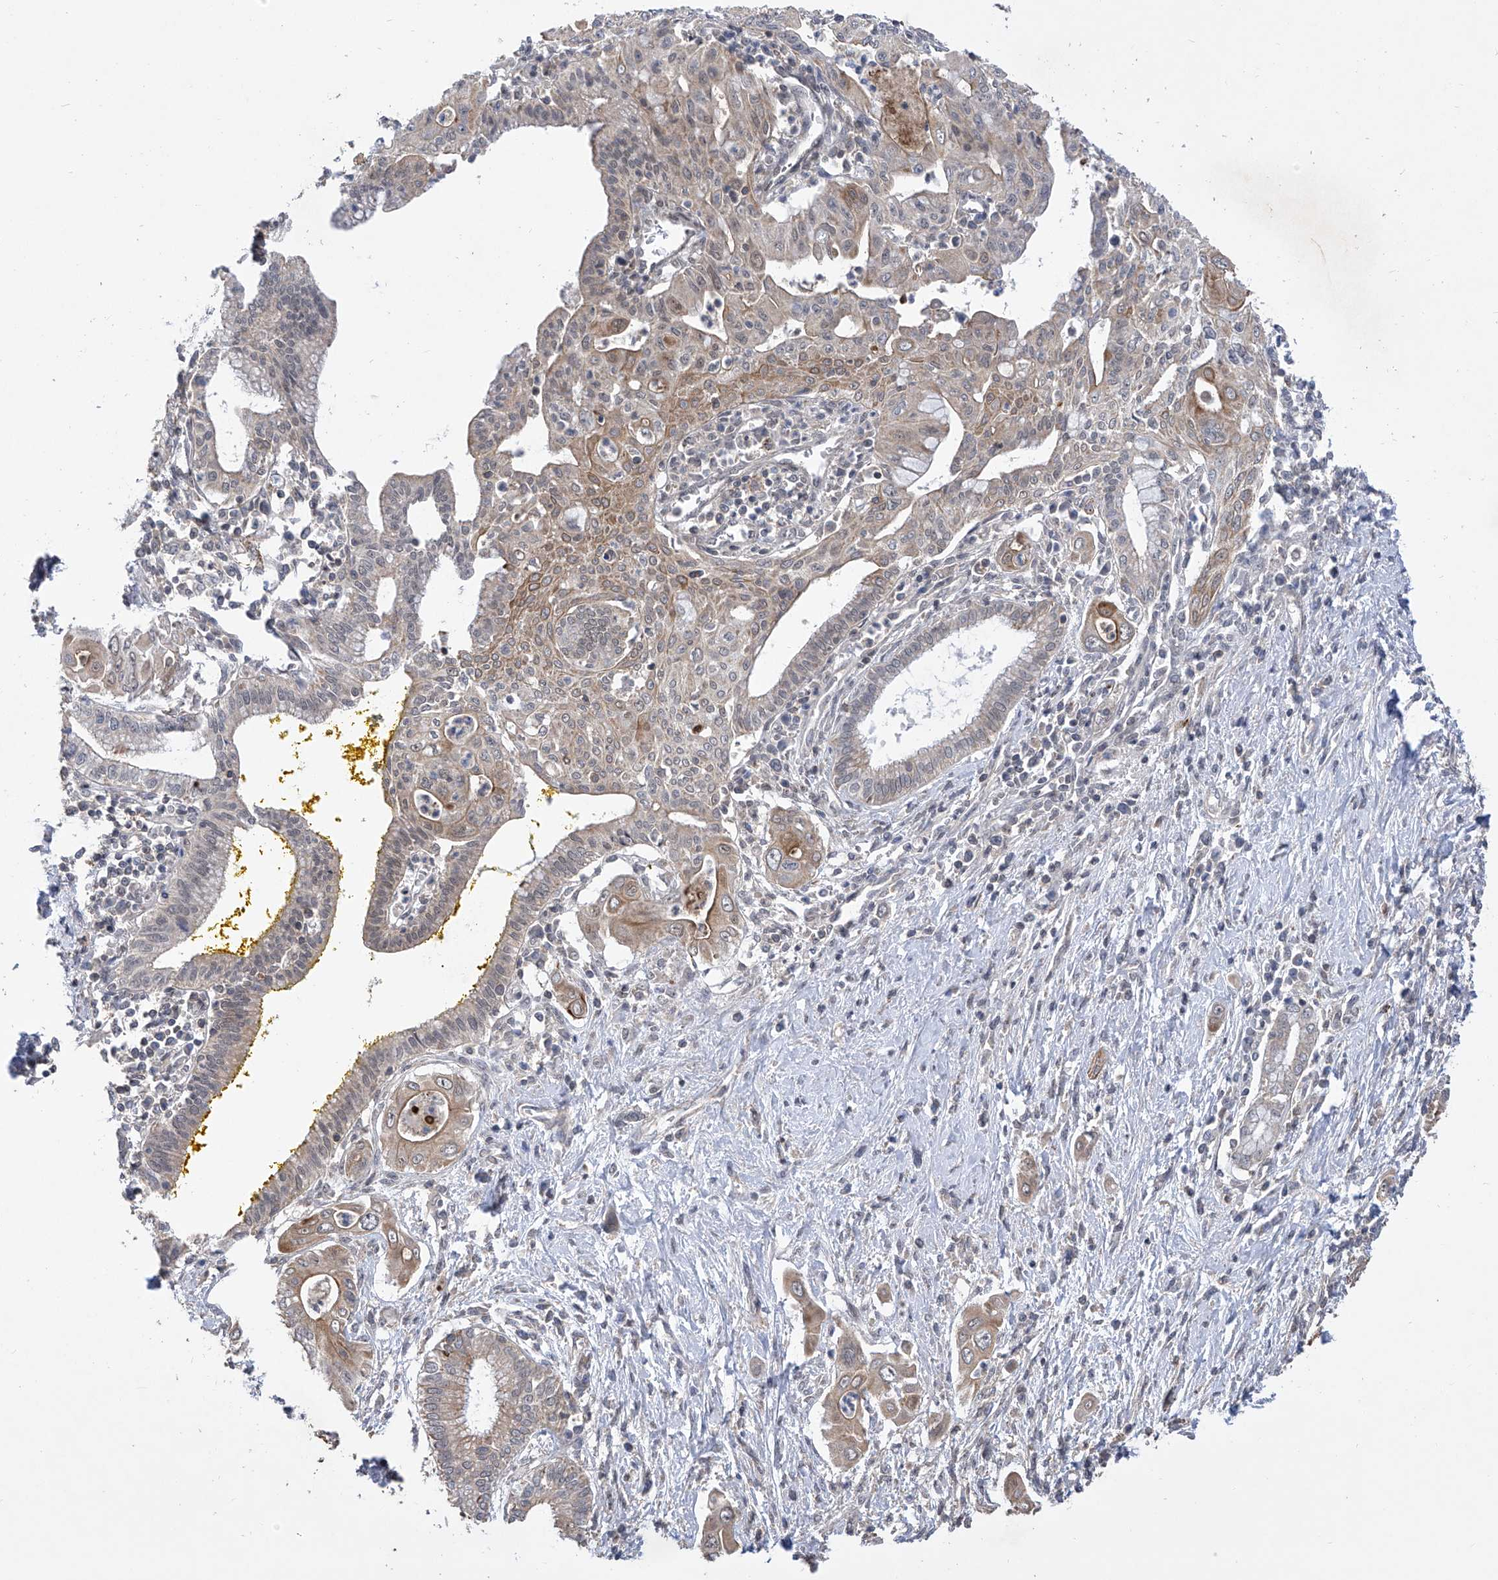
{"staining": {"intensity": "moderate", "quantity": "25%-75%", "location": "cytoplasmic/membranous"}, "tissue": "pancreatic cancer", "cell_type": "Tumor cells", "image_type": "cancer", "snomed": [{"axis": "morphology", "description": "Adenocarcinoma, NOS"}, {"axis": "topography", "description": "Pancreas"}], "caption": "DAB (3,3'-diaminobenzidine) immunohistochemical staining of human pancreatic cancer demonstrates moderate cytoplasmic/membranous protein positivity in approximately 25%-75% of tumor cells.", "gene": "KIFC2", "patient": {"sex": "male", "age": 58}}